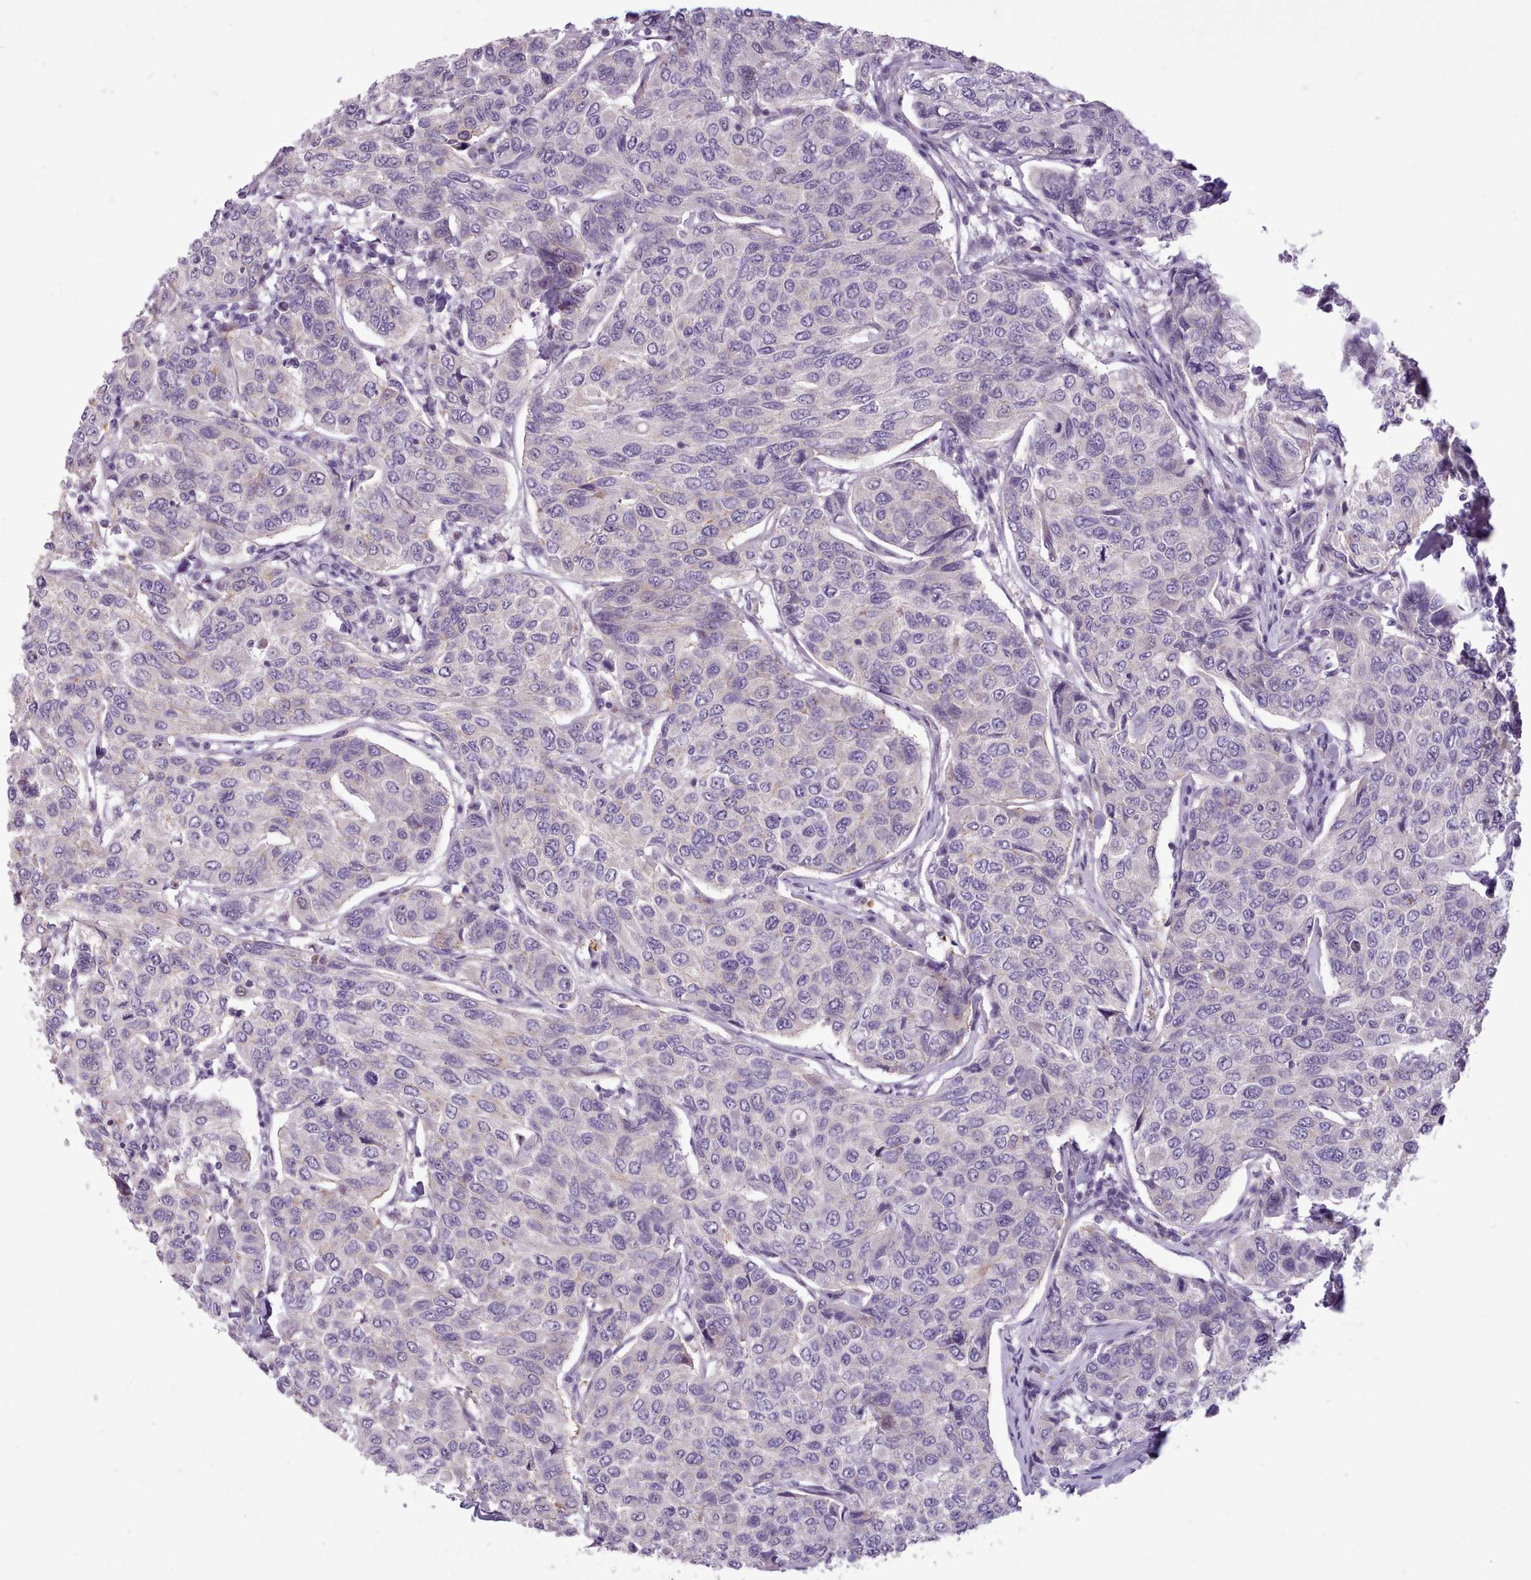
{"staining": {"intensity": "negative", "quantity": "none", "location": "none"}, "tissue": "breast cancer", "cell_type": "Tumor cells", "image_type": "cancer", "snomed": [{"axis": "morphology", "description": "Duct carcinoma"}, {"axis": "topography", "description": "Breast"}], "caption": "An image of human breast intraductal carcinoma is negative for staining in tumor cells. (IHC, brightfield microscopy, high magnification).", "gene": "SLURP1", "patient": {"sex": "female", "age": 55}}